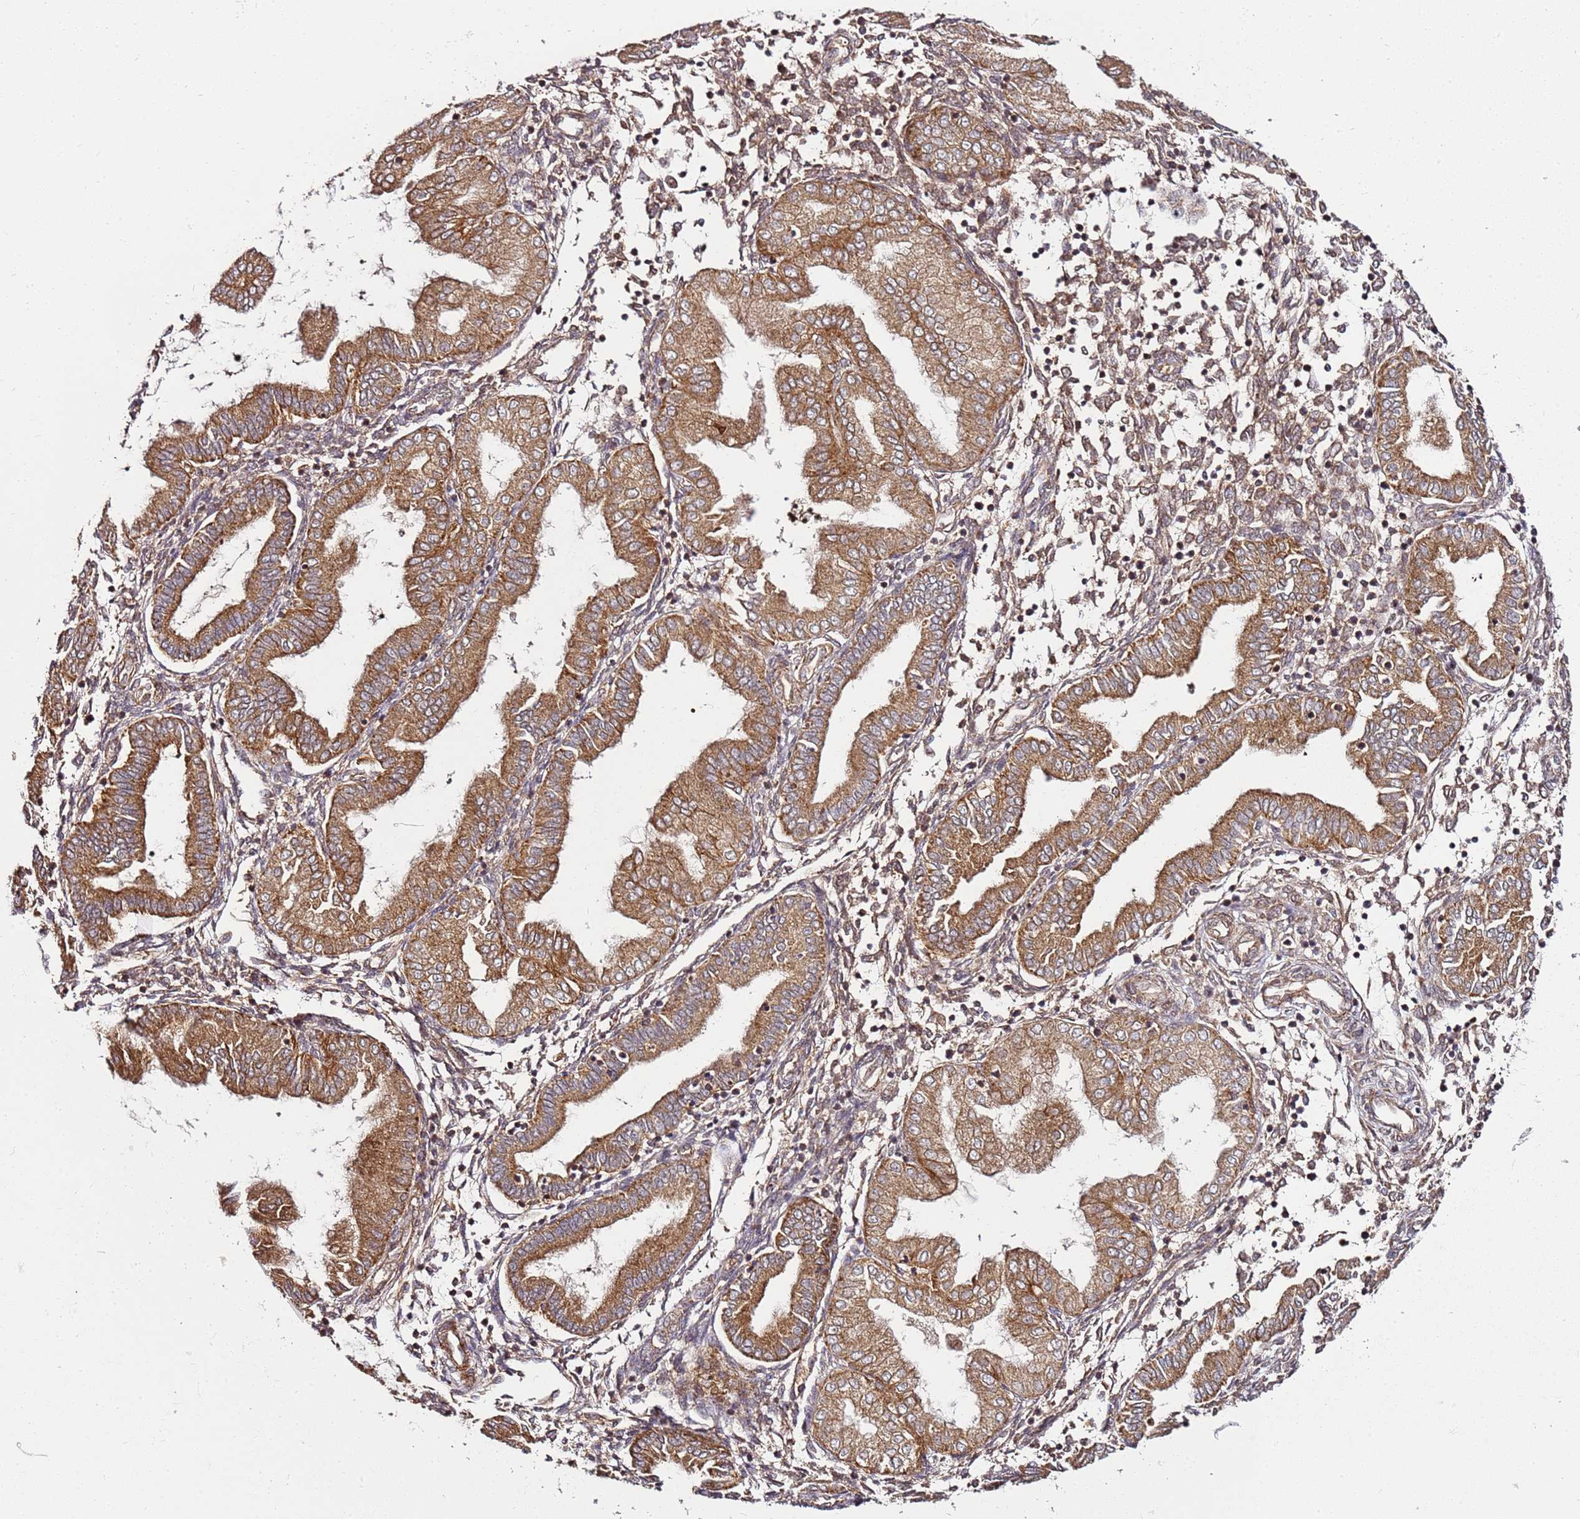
{"staining": {"intensity": "moderate", "quantity": "25%-75%", "location": "cytoplasmic/membranous"}, "tissue": "endometrium", "cell_type": "Cells in endometrial stroma", "image_type": "normal", "snomed": [{"axis": "morphology", "description": "Normal tissue, NOS"}, {"axis": "topography", "description": "Endometrium"}], "caption": "A brown stain shows moderate cytoplasmic/membranous positivity of a protein in cells in endometrial stroma of normal human endometrium. Nuclei are stained in blue.", "gene": "TM2D2", "patient": {"sex": "female", "age": 53}}